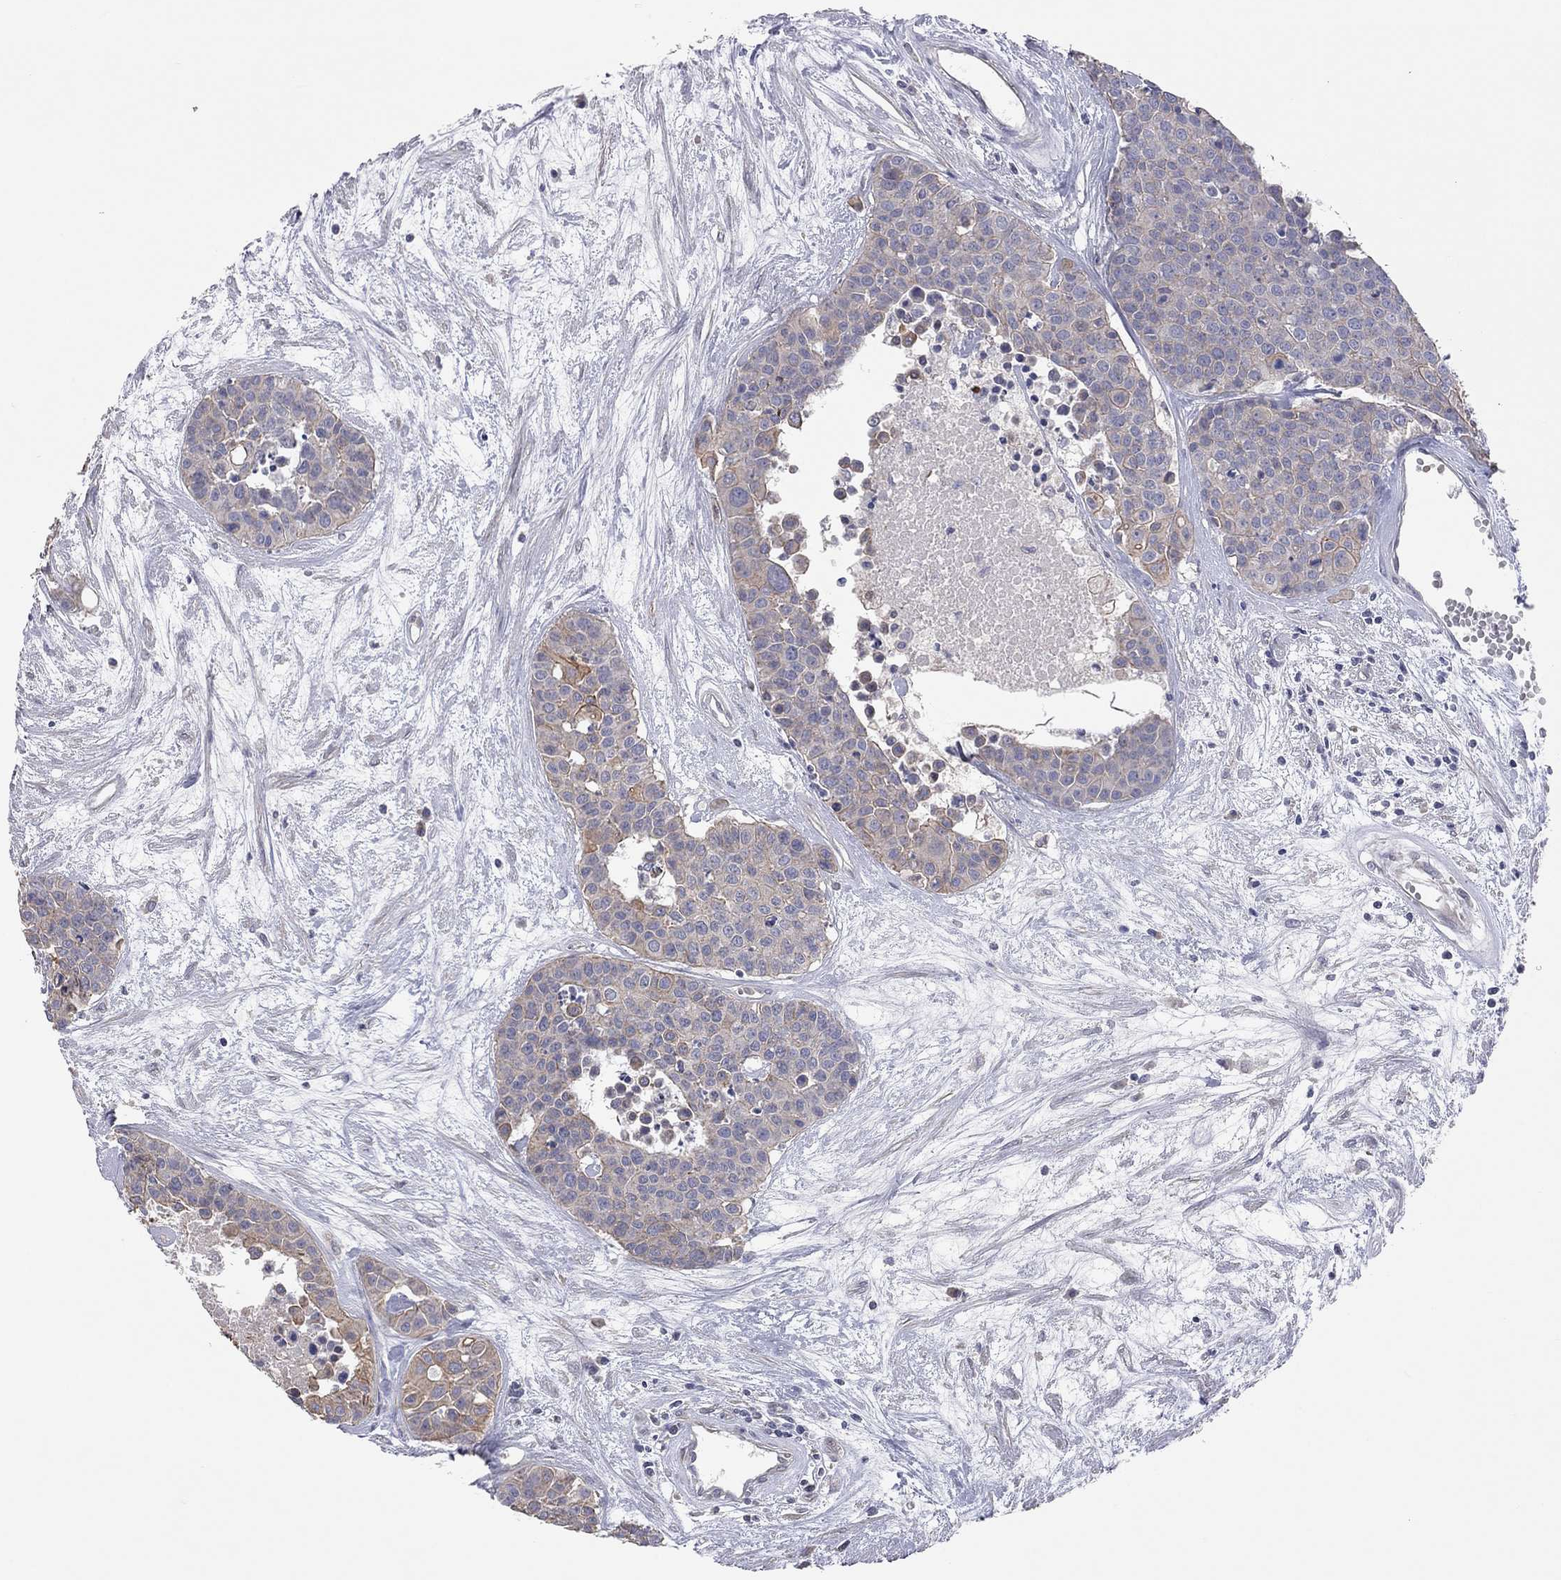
{"staining": {"intensity": "strong", "quantity": "<25%", "location": "cytoplasmic/membranous"}, "tissue": "carcinoid", "cell_type": "Tumor cells", "image_type": "cancer", "snomed": [{"axis": "morphology", "description": "Carcinoid, malignant, NOS"}, {"axis": "topography", "description": "Colon"}], "caption": "Immunohistochemical staining of human carcinoid (malignant) exhibits strong cytoplasmic/membranous protein positivity in approximately <25% of tumor cells.", "gene": "KCNB1", "patient": {"sex": "male", "age": 81}}